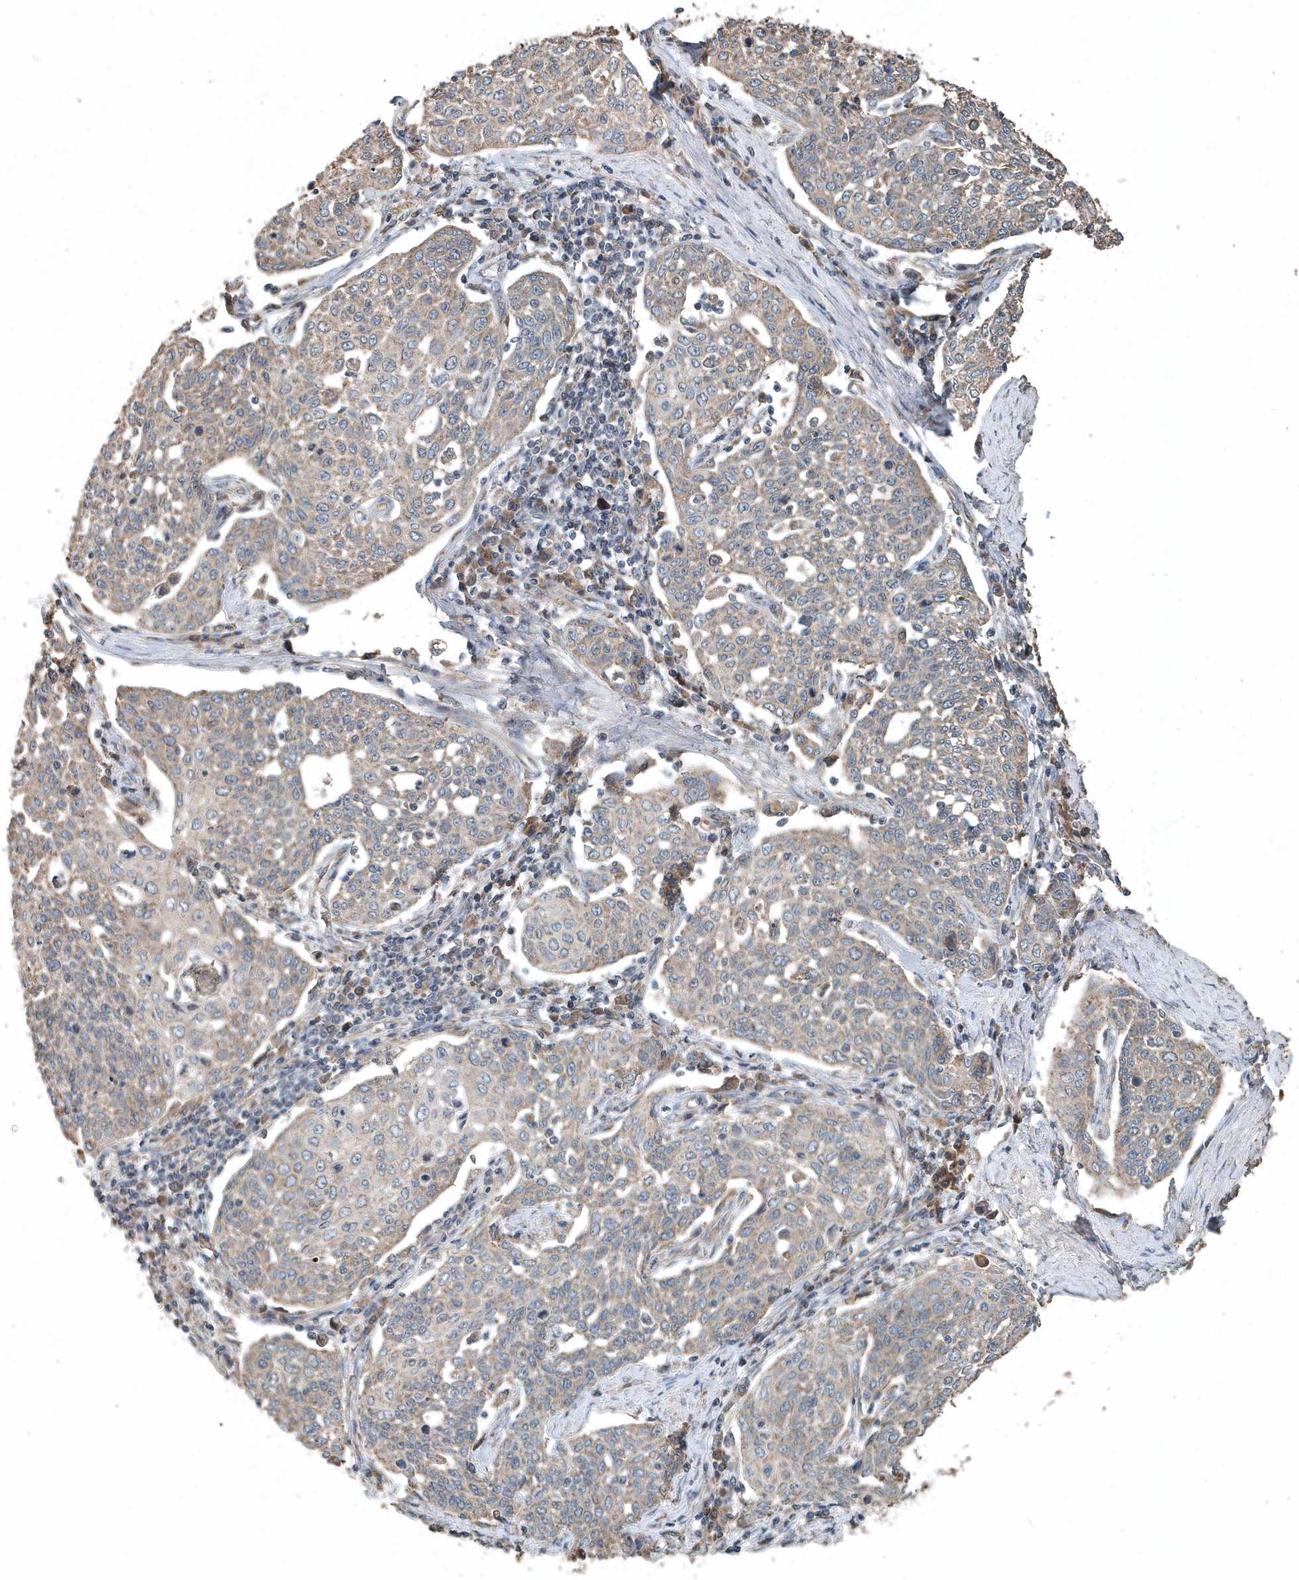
{"staining": {"intensity": "weak", "quantity": "25%-75%", "location": "cytoplasmic/membranous"}, "tissue": "cervical cancer", "cell_type": "Tumor cells", "image_type": "cancer", "snomed": [{"axis": "morphology", "description": "Squamous cell carcinoma, NOS"}, {"axis": "topography", "description": "Cervix"}], "caption": "Immunohistochemistry (IHC) (DAB (3,3'-diaminobenzidine)) staining of human cervical cancer (squamous cell carcinoma) shows weak cytoplasmic/membranous protein expression in approximately 25%-75% of tumor cells.", "gene": "SCFD2", "patient": {"sex": "female", "age": 34}}